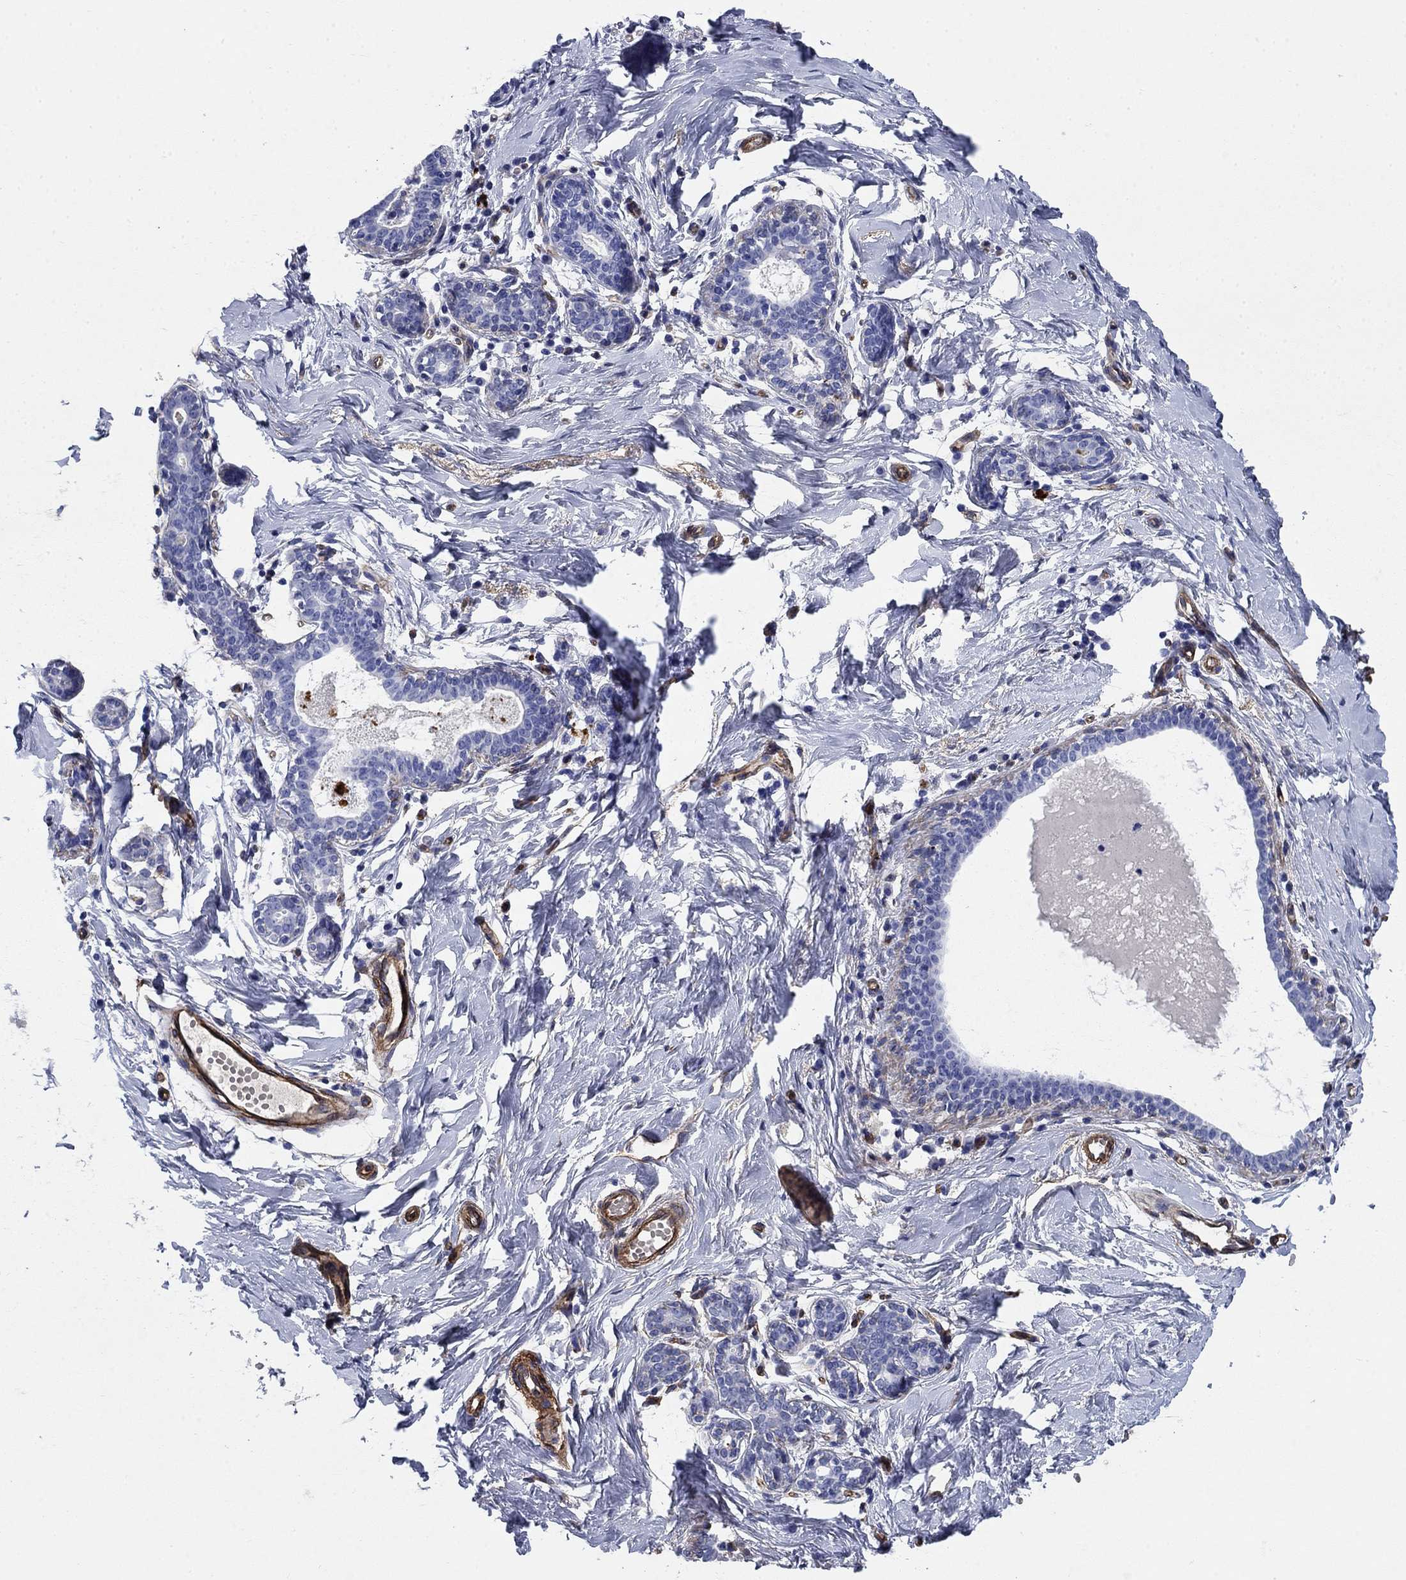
{"staining": {"intensity": "negative", "quantity": "none", "location": "none"}, "tissue": "breast", "cell_type": "Adipocytes", "image_type": "normal", "snomed": [{"axis": "morphology", "description": "Normal tissue, NOS"}, {"axis": "topography", "description": "Breast"}], "caption": "Unremarkable breast was stained to show a protein in brown. There is no significant staining in adipocytes. The staining is performed using DAB (3,3'-diaminobenzidine) brown chromogen with nuclei counter-stained in using hematoxylin.", "gene": "VTN", "patient": {"sex": "female", "age": 37}}